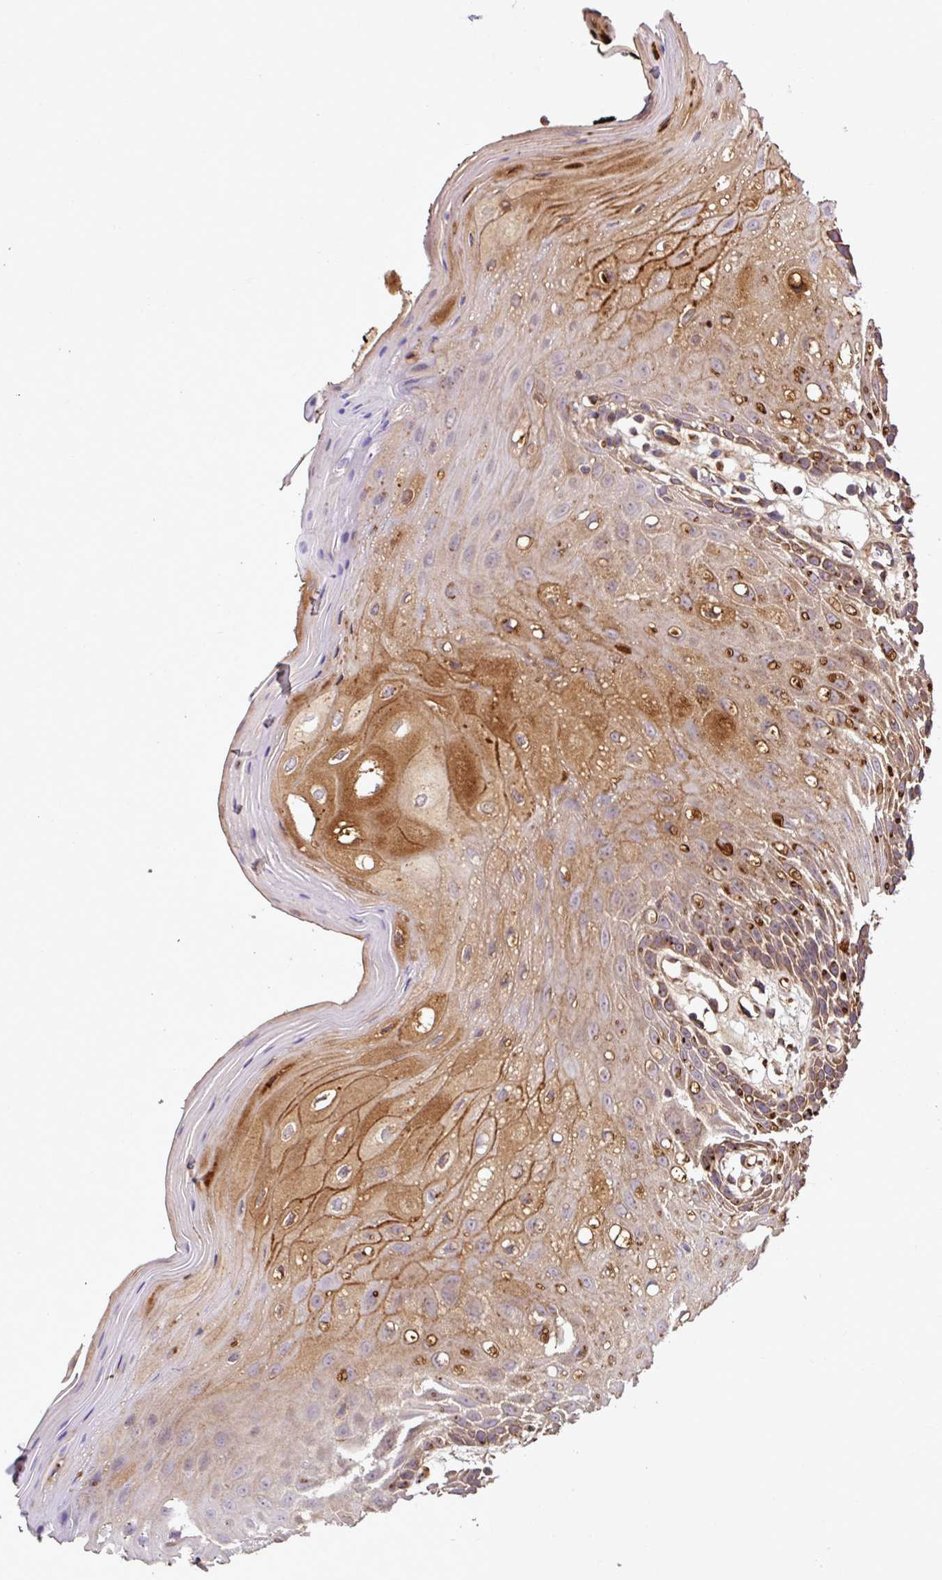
{"staining": {"intensity": "moderate", "quantity": "25%-75%", "location": "cytoplasmic/membranous"}, "tissue": "oral mucosa", "cell_type": "Squamous epithelial cells", "image_type": "normal", "snomed": [{"axis": "morphology", "description": "Normal tissue, NOS"}, {"axis": "topography", "description": "Oral tissue"}, {"axis": "topography", "description": "Tounge, NOS"}], "caption": "IHC image of benign human oral mucosa stained for a protein (brown), which reveals medium levels of moderate cytoplasmic/membranous staining in approximately 25%-75% of squamous epithelial cells.", "gene": "ZNF266", "patient": {"sex": "female", "age": 59}}